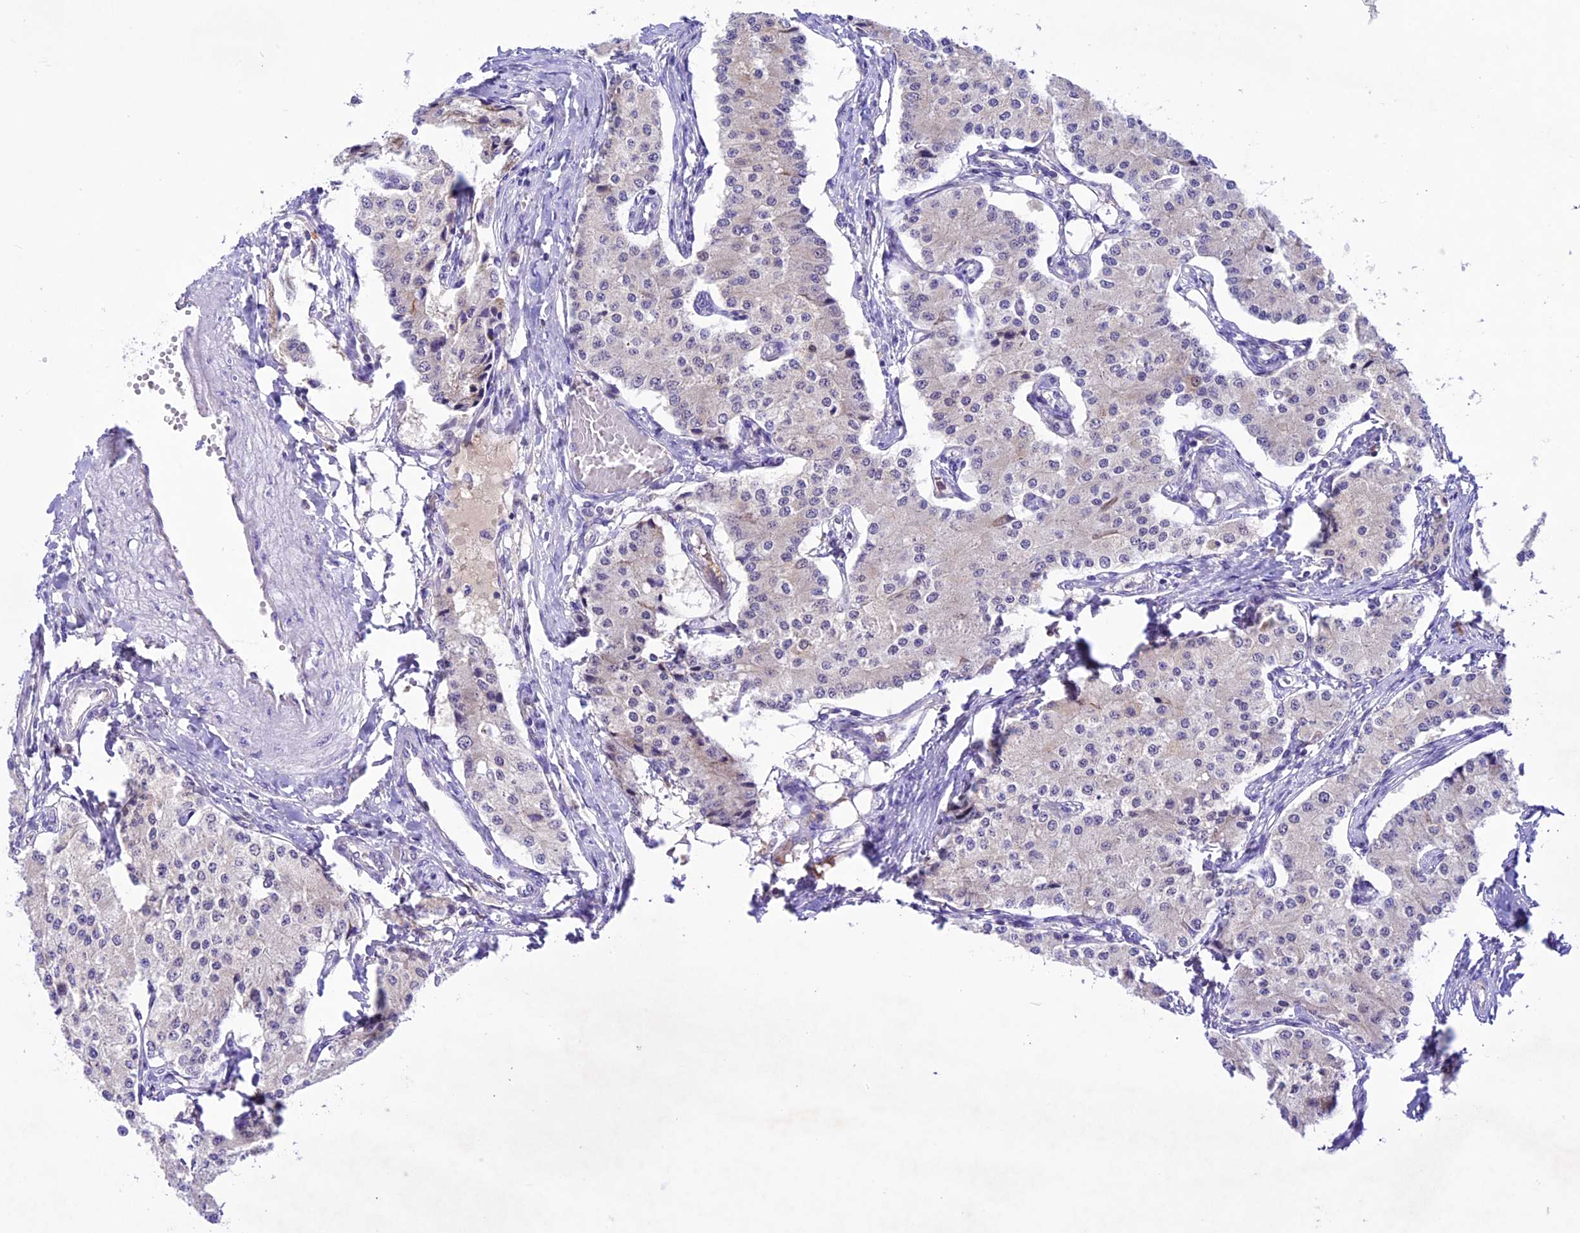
{"staining": {"intensity": "negative", "quantity": "none", "location": "none"}, "tissue": "carcinoid", "cell_type": "Tumor cells", "image_type": "cancer", "snomed": [{"axis": "morphology", "description": "Carcinoid, malignant, NOS"}, {"axis": "topography", "description": "Colon"}], "caption": "This histopathology image is of carcinoid (malignant) stained with immunohistochemistry (IHC) to label a protein in brown with the nuclei are counter-stained blue. There is no staining in tumor cells.", "gene": "SHKBP1", "patient": {"sex": "female", "age": 52}}